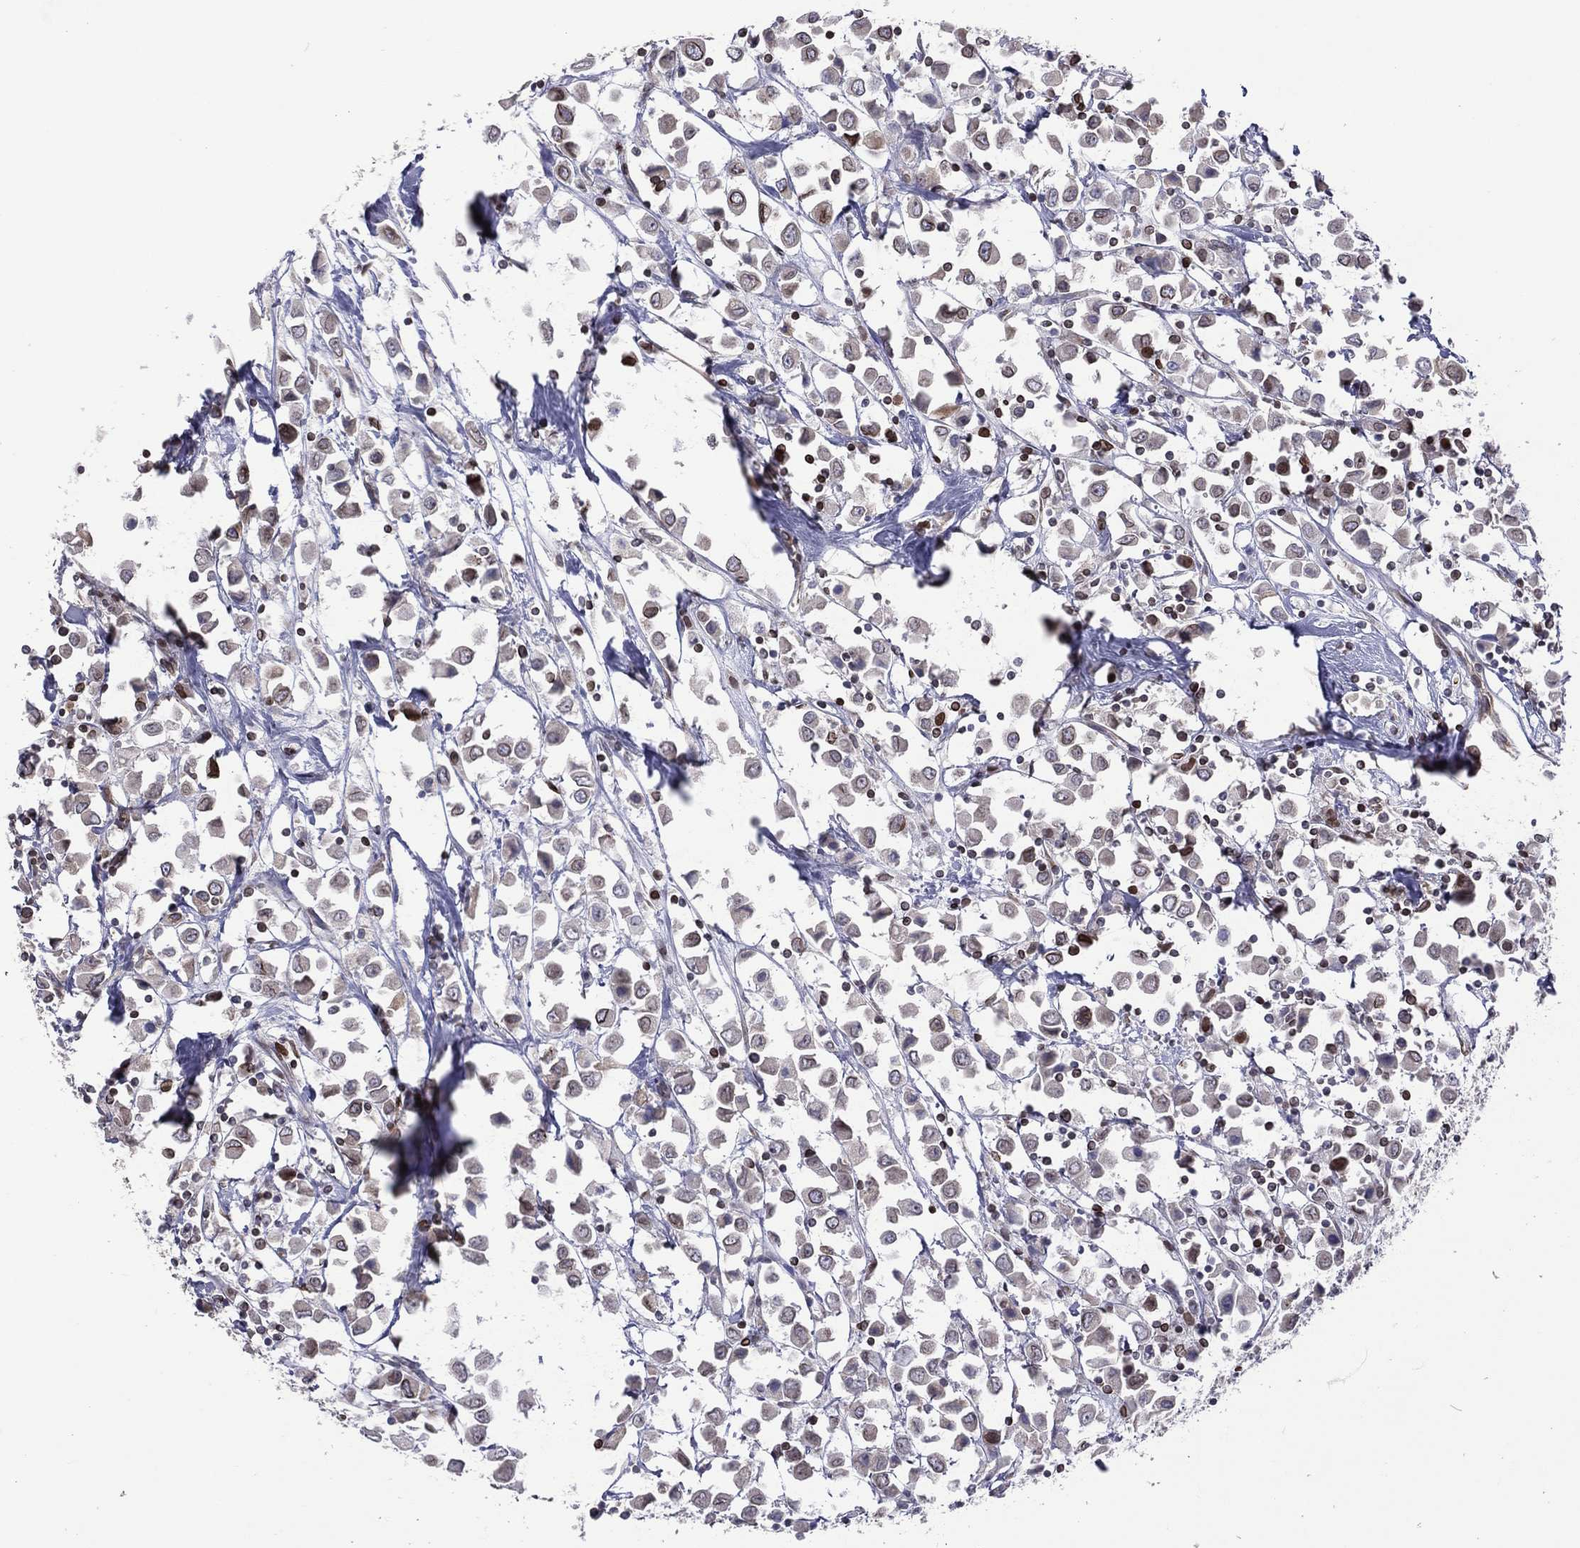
{"staining": {"intensity": "moderate", "quantity": "<25%", "location": "cytoplasmic/membranous"}, "tissue": "breast cancer", "cell_type": "Tumor cells", "image_type": "cancer", "snomed": [{"axis": "morphology", "description": "Duct carcinoma"}, {"axis": "topography", "description": "Breast"}], "caption": "High-magnification brightfield microscopy of infiltrating ductal carcinoma (breast) stained with DAB (3,3'-diaminobenzidine) (brown) and counterstained with hematoxylin (blue). tumor cells exhibit moderate cytoplasmic/membranous staining is identified in about<25% of cells.", "gene": "DBF4B", "patient": {"sex": "female", "age": 61}}